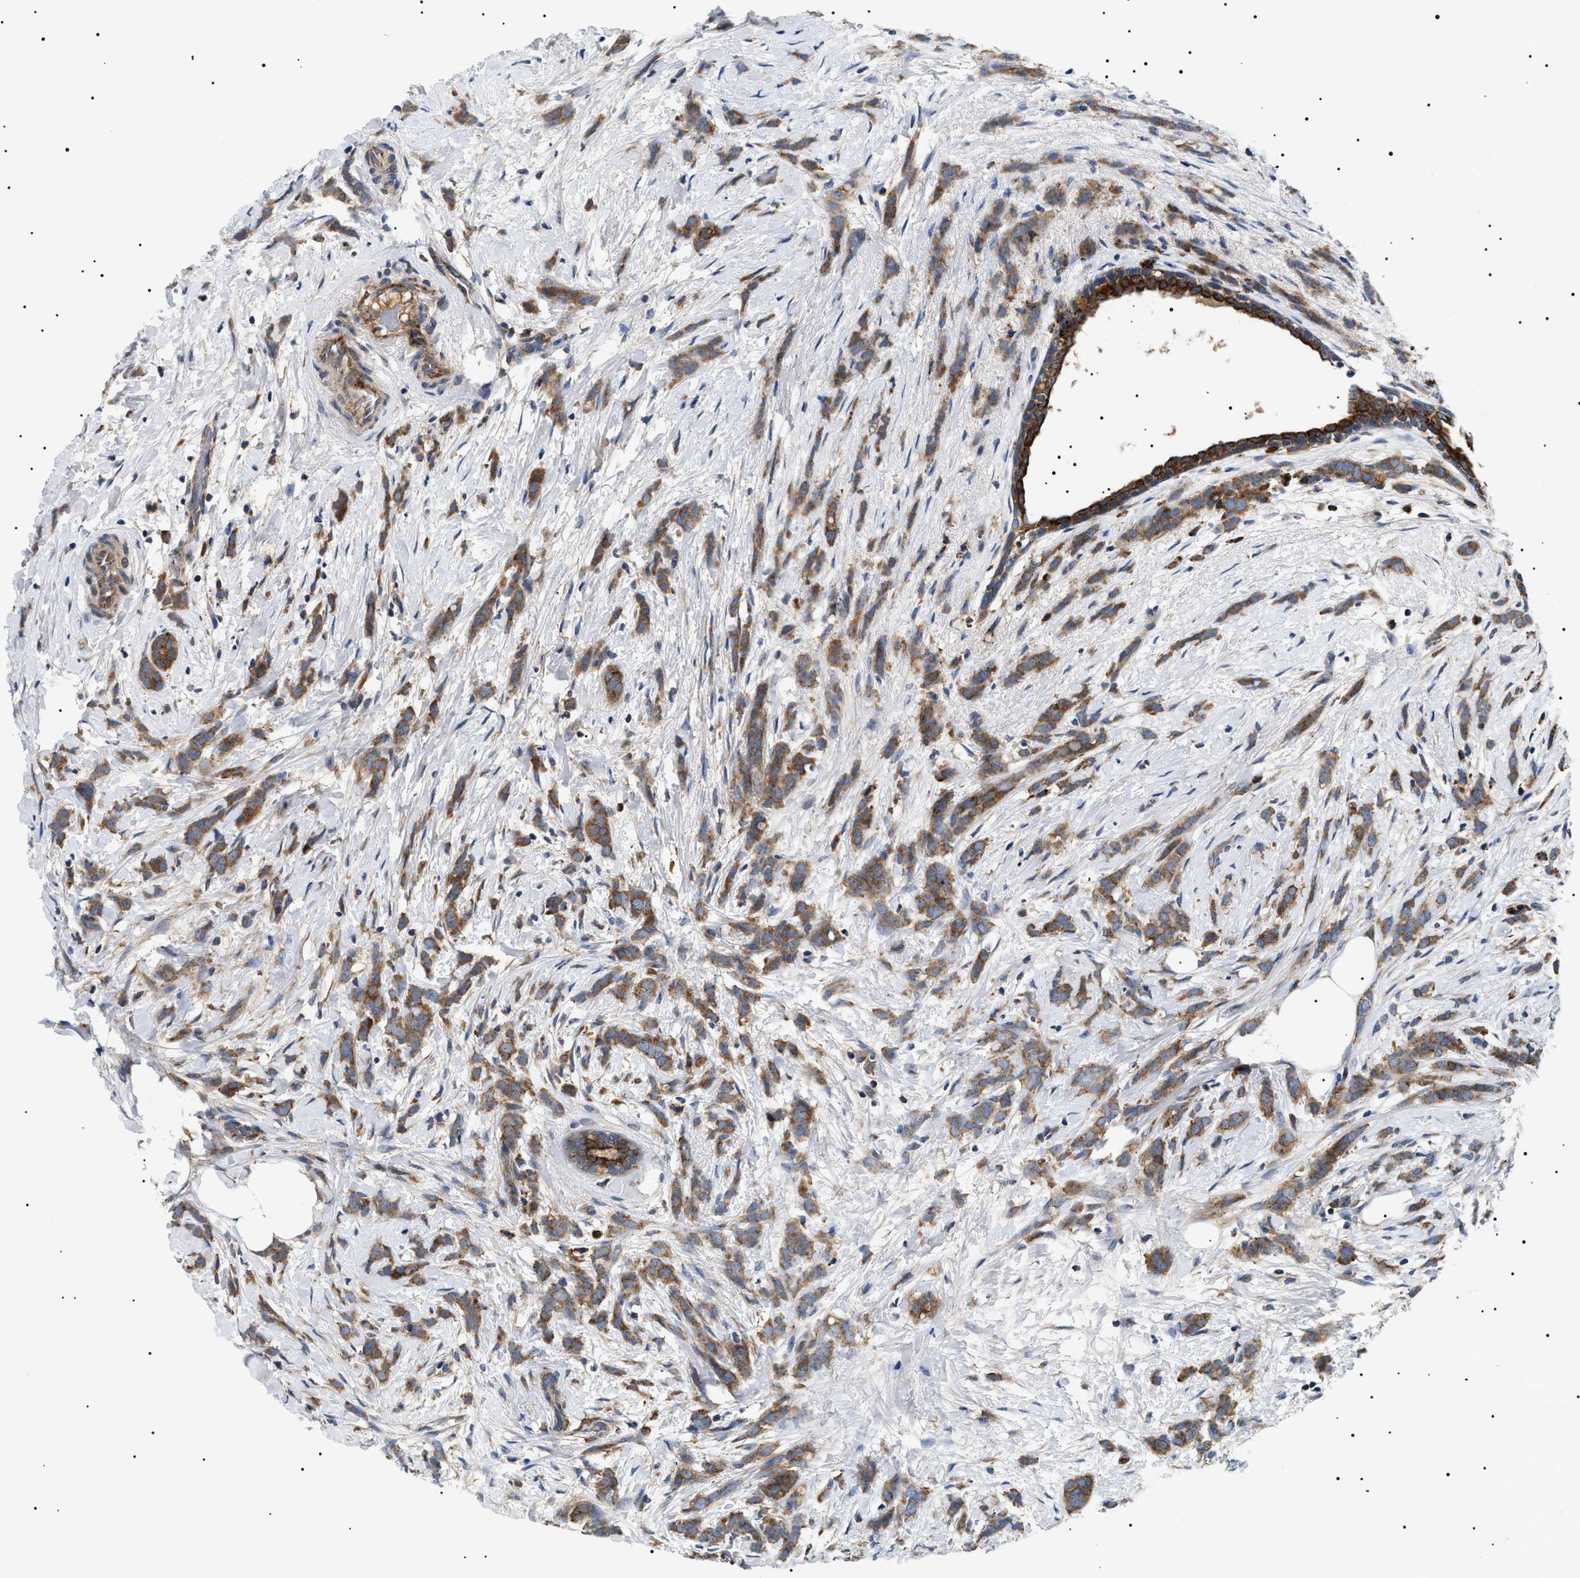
{"staining": {"intensity": "moderate", "quantity": ">75%", "location": "cytoplasmic/membranous"}, "tissue": "breast cancer", "cell_type": "Tumor cells", "image_type": "cancer", "snomed": [{"axis": "morphology", "description": "Lobular carcinoma, in situ"}, {"axis": "morphology", "description": "Lobular carcinoma"}, {"axis": "topography", "description": "Breast"}], "caption": "Protein expression analysis of breast lobular carcinoma shows moderate cytoplasmic/membranous staining in about >75% of tumor cells. Nuclei are stained in blue.", "gene": "OXSM", "patient": {"sex": "female", "age": 41}}